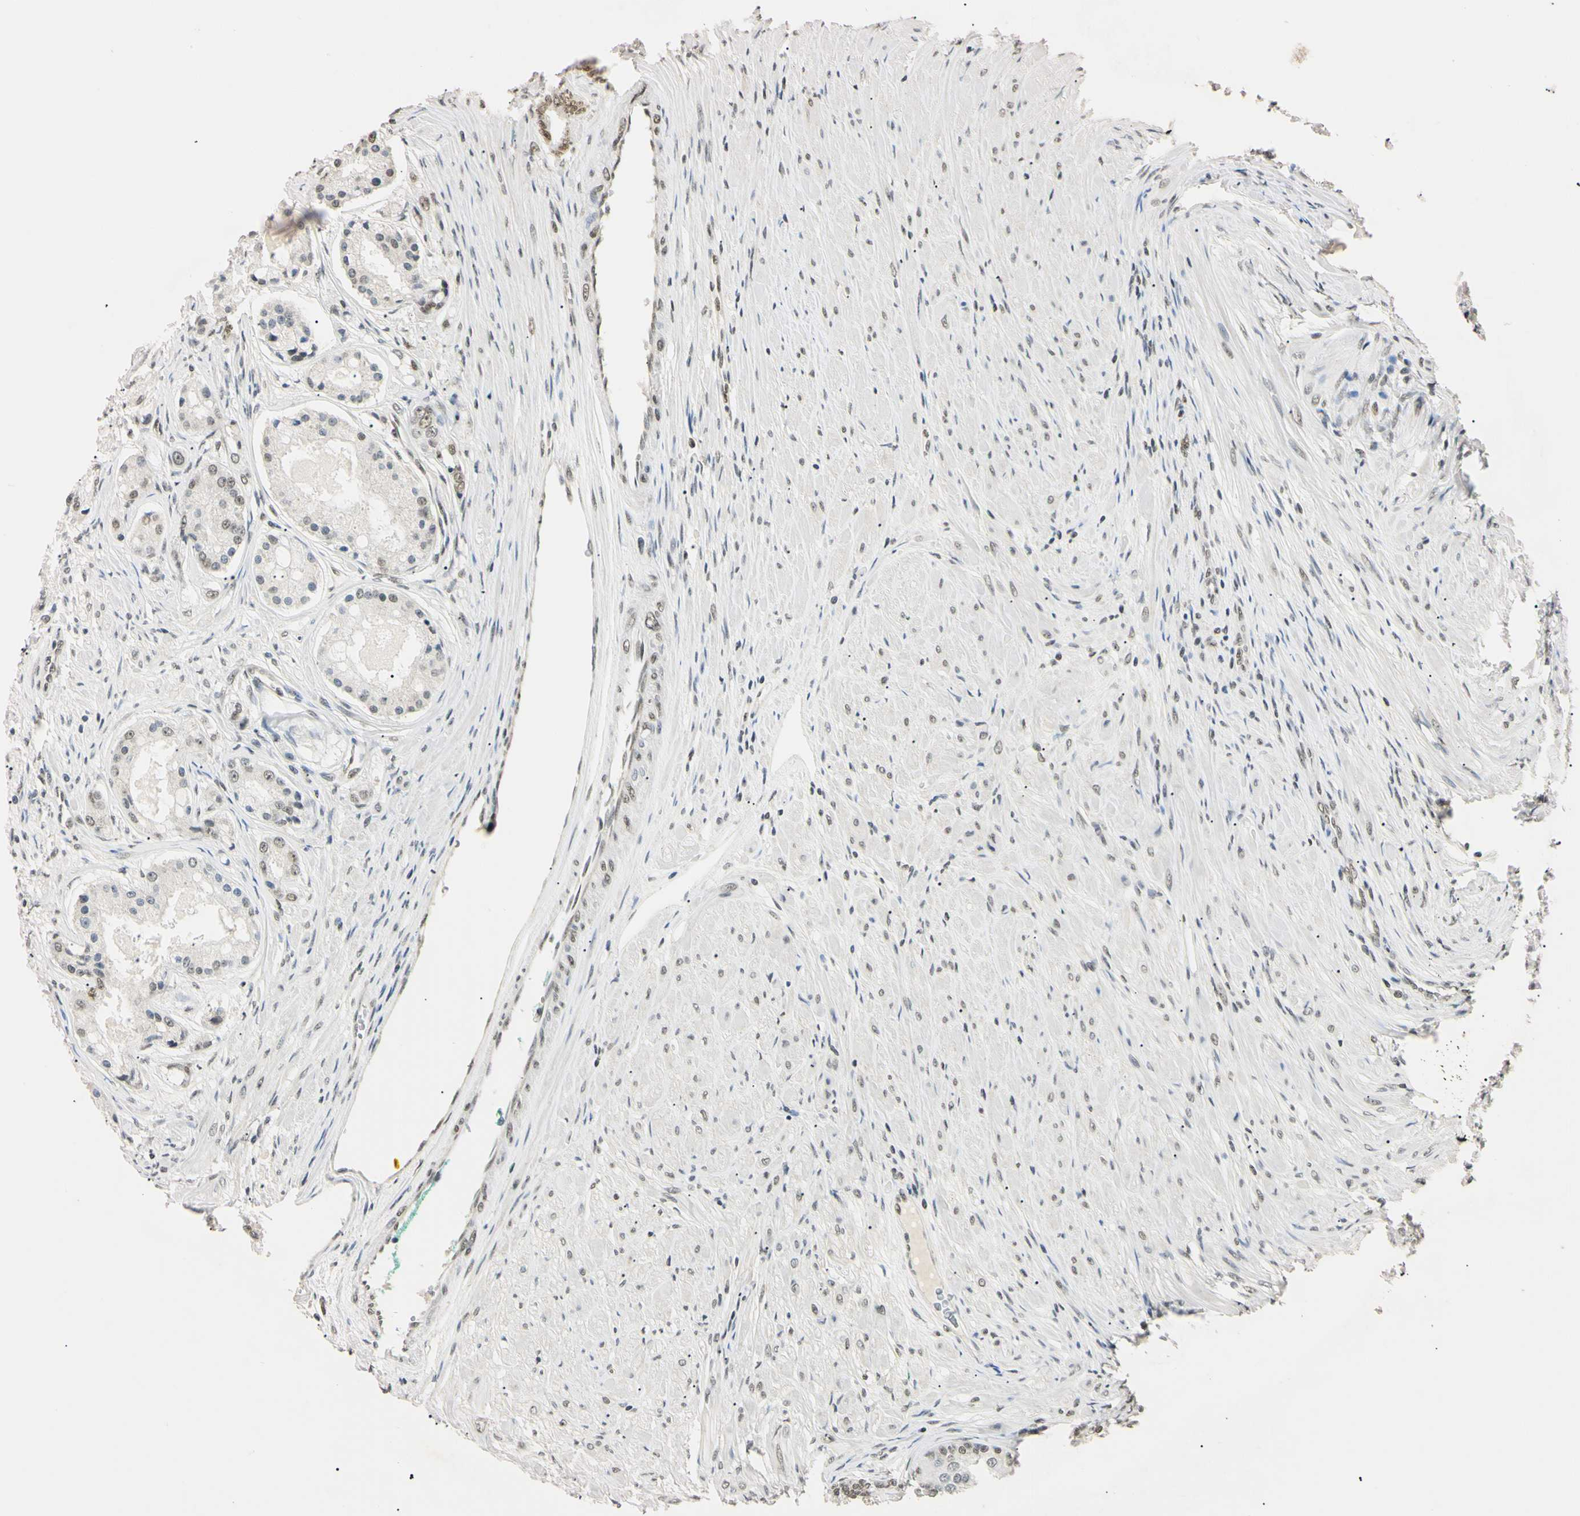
{"staining": {"intensity": "weak", "quantity": "<25%", "location": "nuclear"}, "tissue": "prostate cancer", "cell_type": "Tumor cells", "image_type": "cancer", "snomed": [{"axis": "morphology", "description": "Adenocarcinoma, High grade"}, {"axis": "topography", "description": "Prostate"}], "caption": "Immunohistochemistry micrograph of neoplastic tissue: human high-grade adenocarcinoma (prostate) stained with DAB (3,3'-diaminobenzidine) exhibits no significant protein positivity in tumor cells.", "gene": "SMARCA5", "patient": {"sex": "male", "age": 59}}